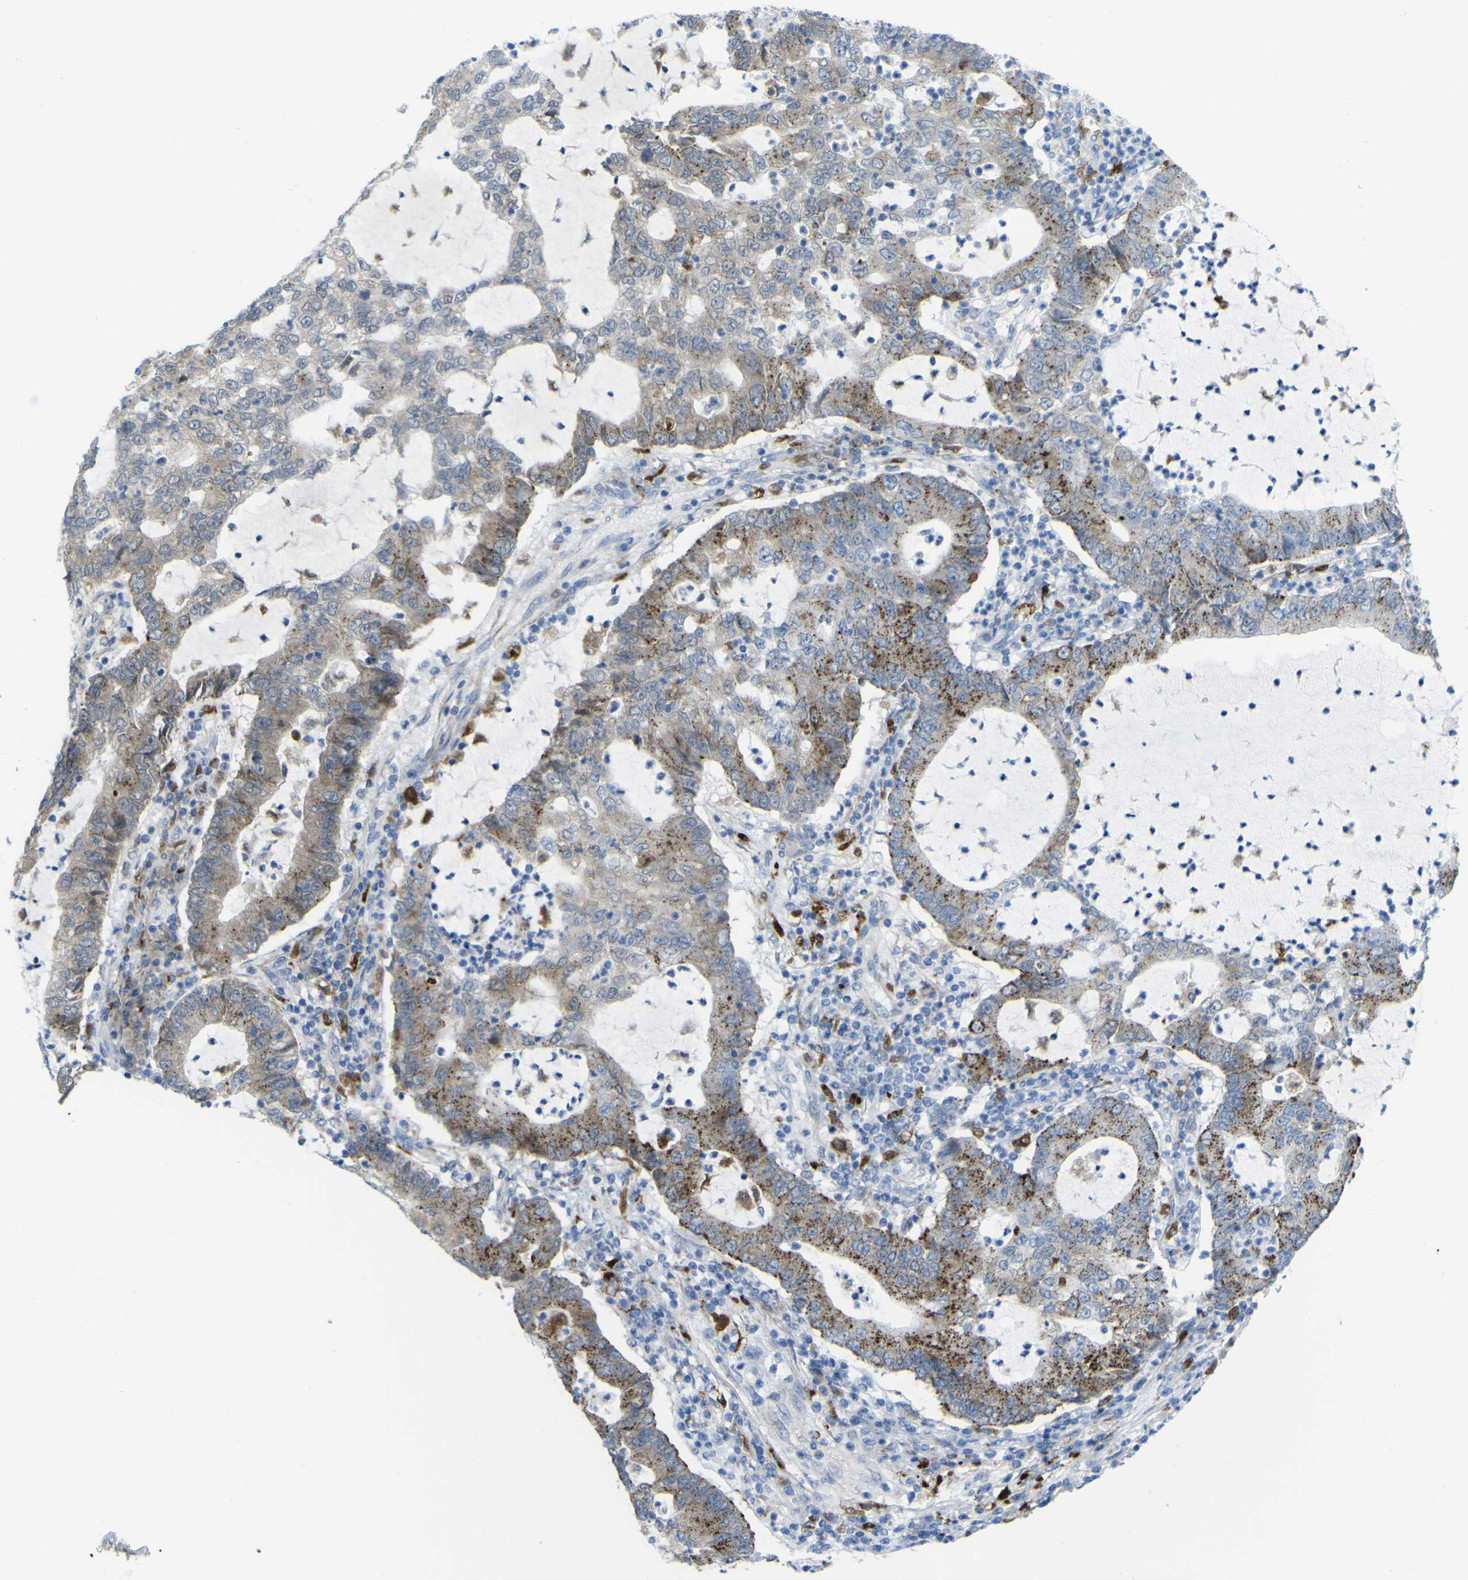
{"staining": {"intensity": "moderate", "quantity": ">75%", "location": "cytoplasmic/membranous"}, "tissue": "lung cancer", "cell_type": "Tumor cells", "image_type": "cancer", "snomed": [{"axis": "morphology", "description": "Adenocarcinoma, NOS"}, {"axis": "topography", "description": "Lung"}], "caption": "A micrograph of adenocarcinoma (lung) stained for a protein demonstrates moderate cytoplasmic/membranous brown staining in tumor cells.", "gene": "PLD3", "patient": {"sex": "female", "age": 51}}